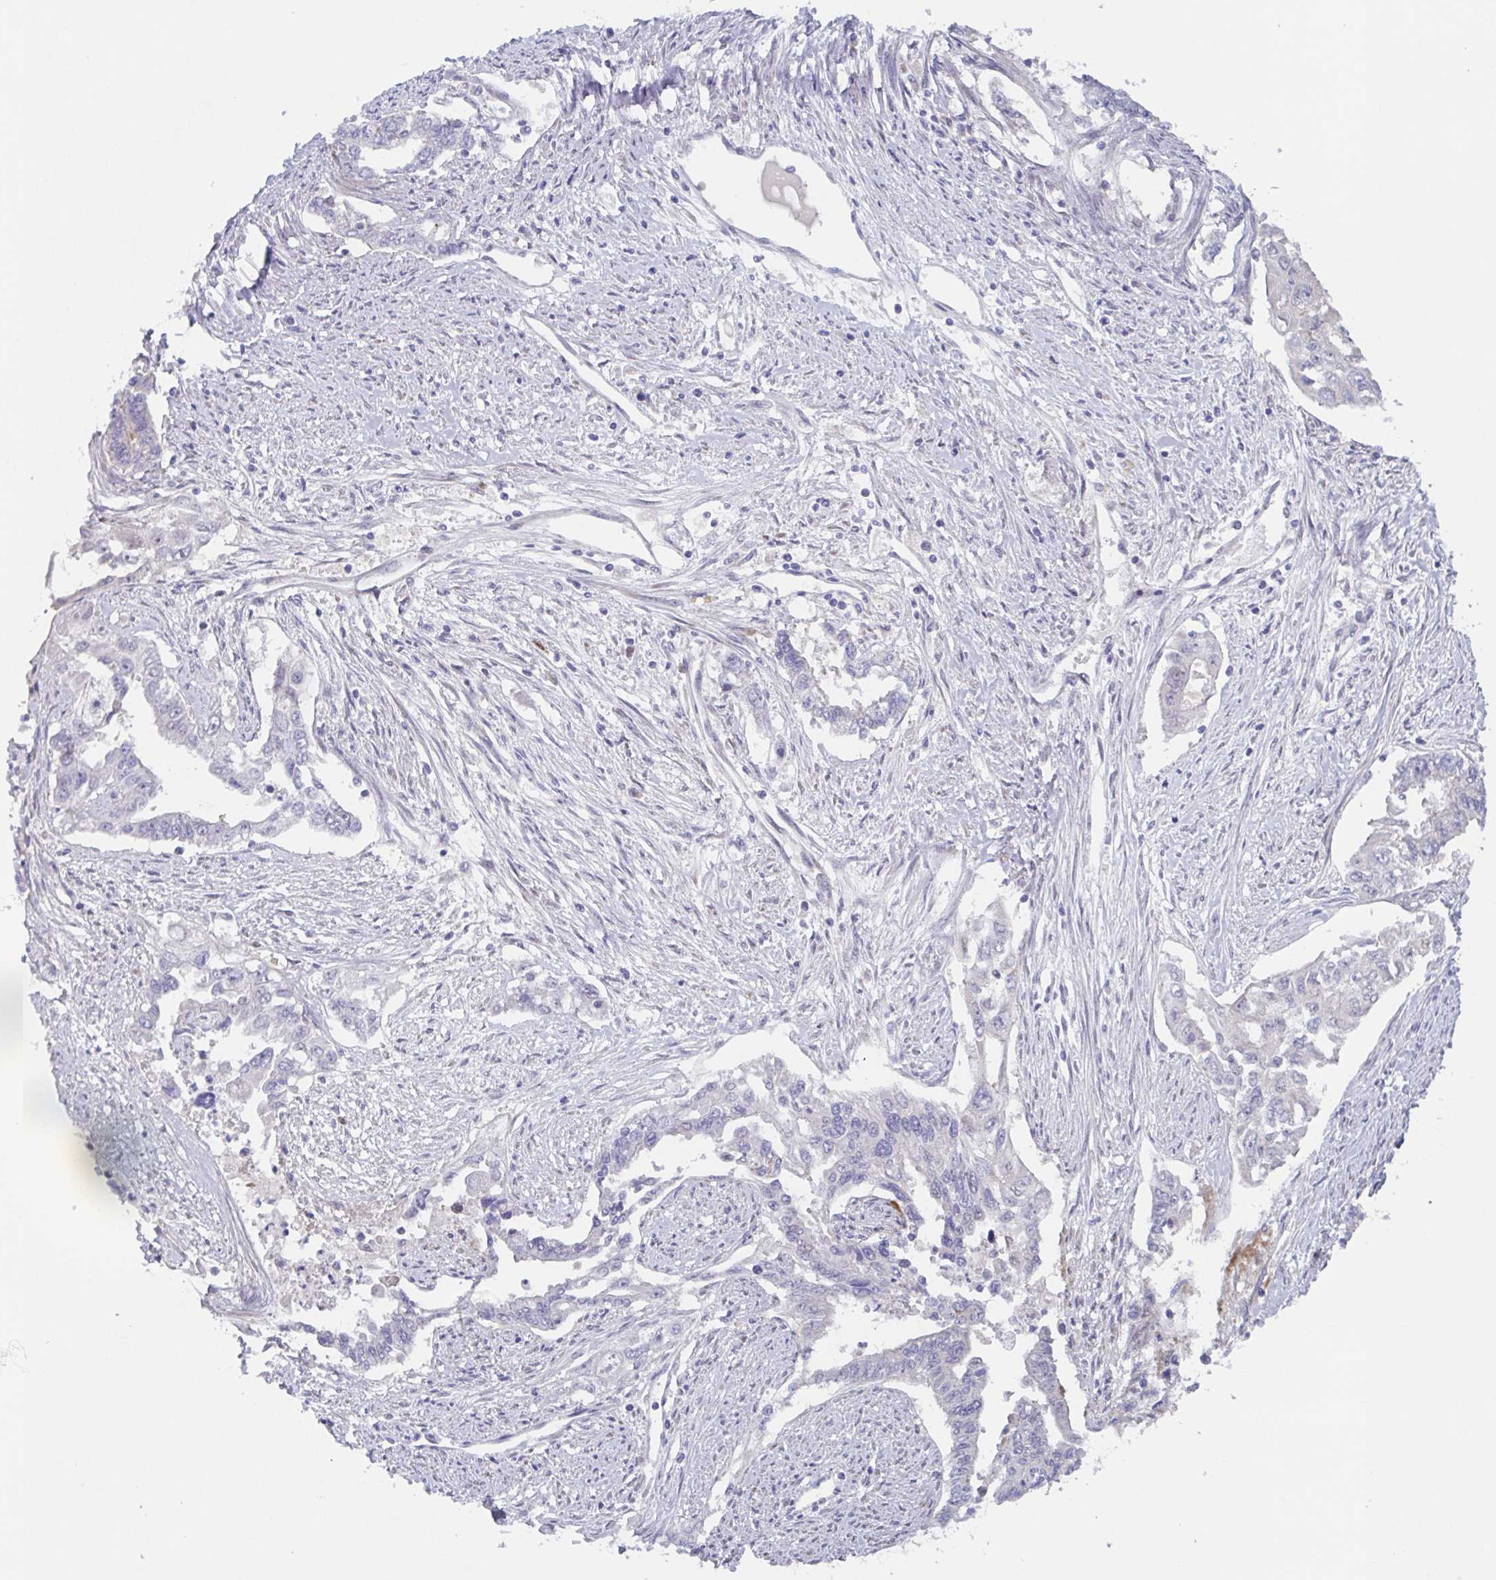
{"staining": {"intensity": "negative", "quantity": "none", "location": "none"}, "tissue": "endometrial cancer", "cell_type": "Tumor cells", "image_type": "cancer", "snomed": [{"axis": "morphology", "description": "Adenocarcinoma, NOS"}, {"axis": "topography", "description": "Uterus"}], "caption": "Adenocarcinoma (endometrial) stained for a protein using immunohistochemistry exhibits no positivity tumor cells.", "gene": "POU2F3", "patient": {"sex": "female", "age": 59}}